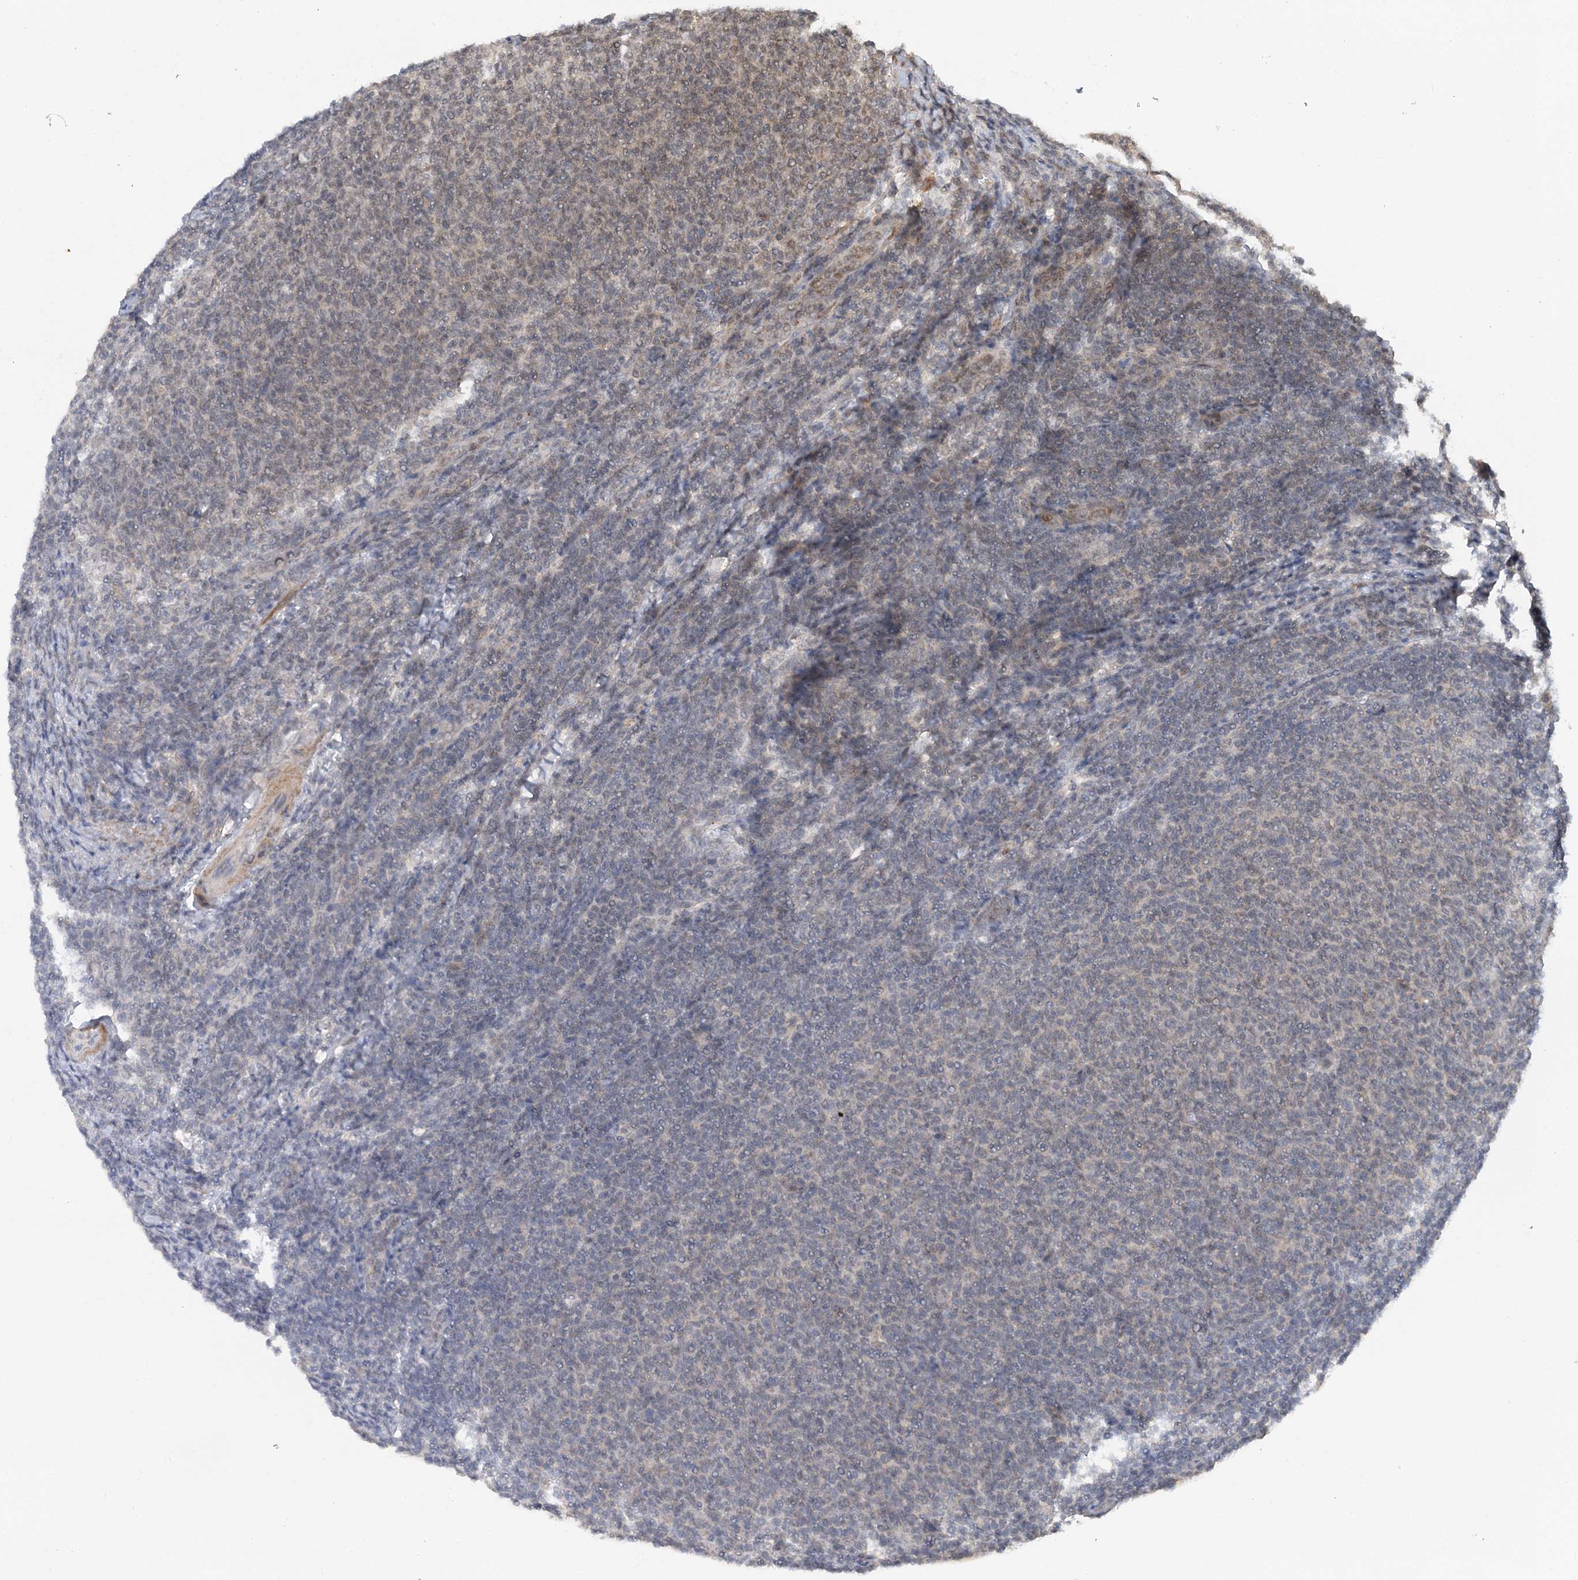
{"staining": {"intensity": "weak", "quantity": "<25%", "location": "nuclear"}, "tissue": "lymphoma", "cell_type": "Tumor cells", "image_type": "cancer", "snomed": [{"axis": "morphology", "description": "Malignant lymphoma, non-Hodgkin's type, Low grade"}, {"axis": "topography", "description": "Lymph node"}], "caption": "The micrograph reveals no significant positivity in tumor cells of malignant lymphoma, non-Hodgkin's type (low-grade).", "gene": "TSHZ2", "patient": {"sex": "male", "age": 66}}